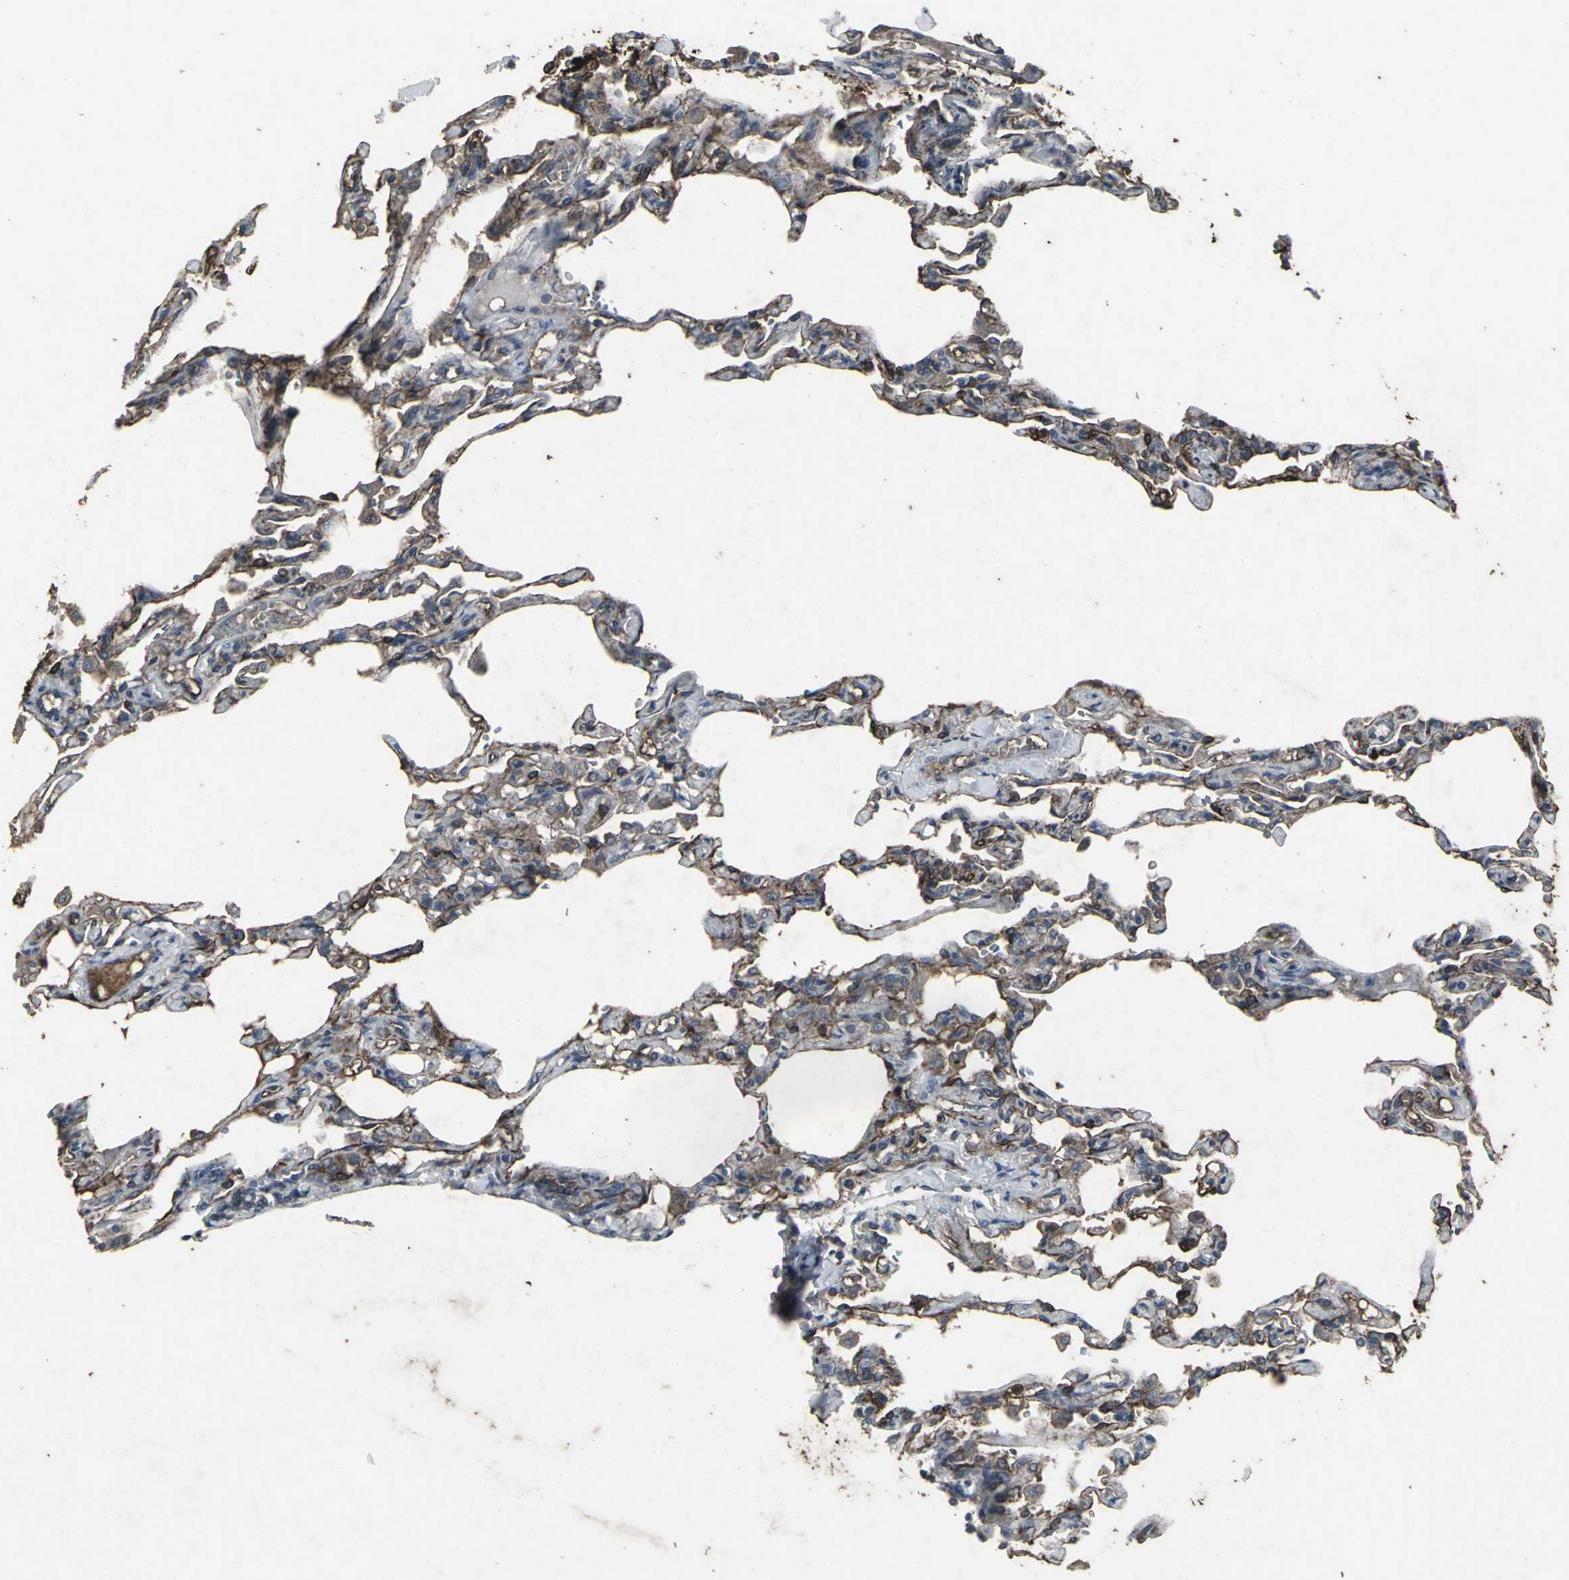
{"staining": {"intensity": "strong", "quantity": "25%-75%", "location": "cytoplasmic/membranous"}, "tissue": "lung", "cell_type": "Alveolar cells", "image_type": "normal", "snomed": [{"axis": "morphology", "description": "Normal tissue, NOS"}, {"axis": "topography", "description": "Lung"}], "caption": "Immunohistochemical staining of benign human lung demonstrates 25%-75% levels of strong cytoplasmic/membranous protein staining in about 25%-75% of alveolar cells.", "gene": "CCR9", "patient": {"sex": "male", "age": 21}}